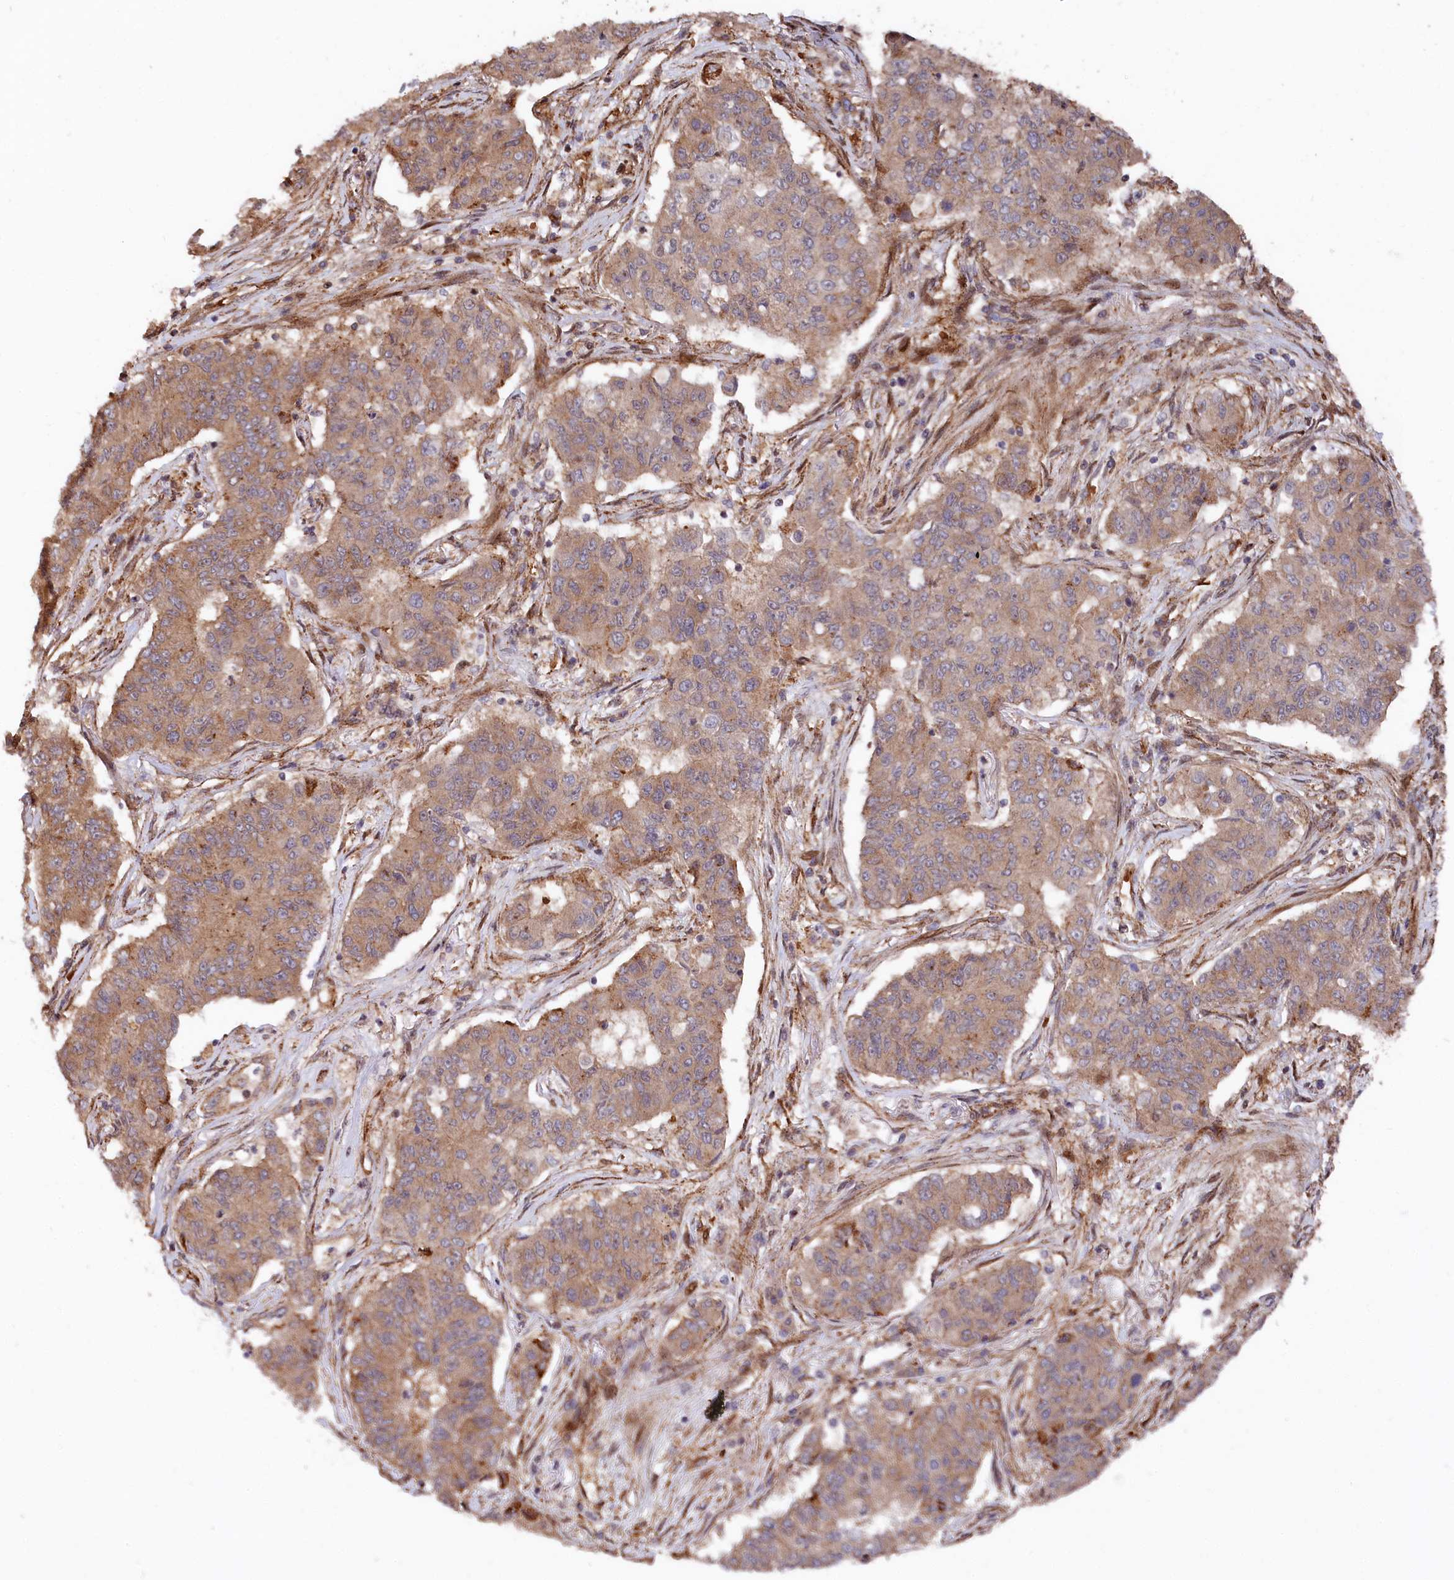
{"staining": {"intensity": "moderate", "quantity": ">75%", "location": "cytoplasmic/membranous"}, "tissue": "lung cancer", "cell_type": "Tumor cells", "image_type": "cancer", "snomed": [{"axis": "morphology", "description": "Squamous cell carcinoma, NOS"}, {"axis": "topography", "description": "Lung"}], "caption": "Human lung cancer (squamous cell carcinoma) stained with a brown dye shows moderate cytoplasmic/membranous positive positivity in approximately >75% of tumor cells.", "gene": "TNKS1BP1", "patient": {"sex": "male", "age": 74}}